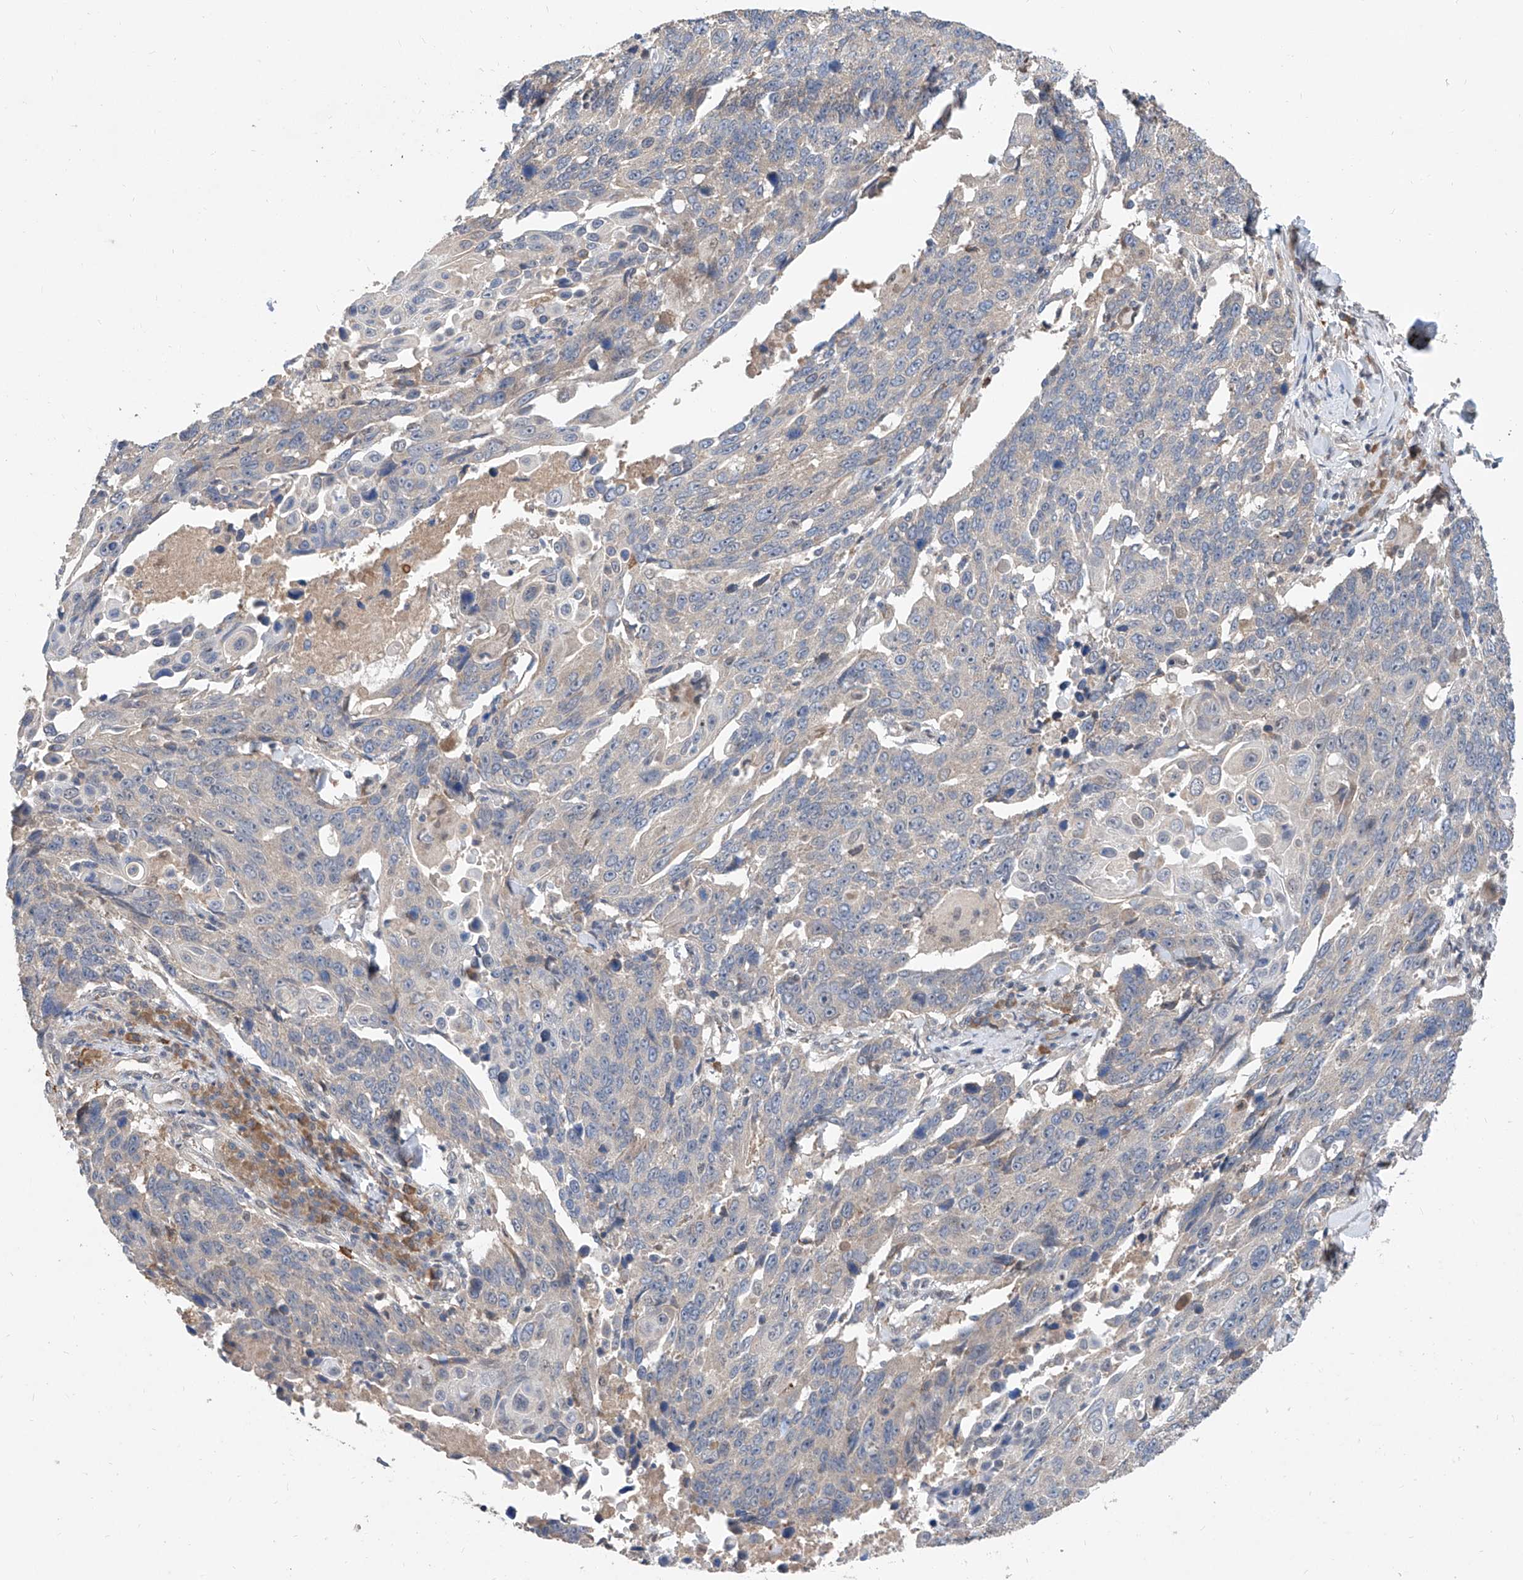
{"staining": {"intensity": "negative", "quantity": "none", "location": "none"}, "tissue": "lung cancer", "cell_type": "Tumor cells", "image_type": "cancer", "snomed": [{"axis": "morphology", "description": "Squamous cell carcinoma, NOS"}, {"axis": "topography", "description": "Lung"}], "caption": "DAB (3,3'-diaminobenzidine) immunohistochemical staining of squamous cell carcinoma (lung) displays no significant staining in tumor cells. Nuclei are stained in blue.", "gene": "CARMIL3", "patient": {"sex": "male", "age": 66}}